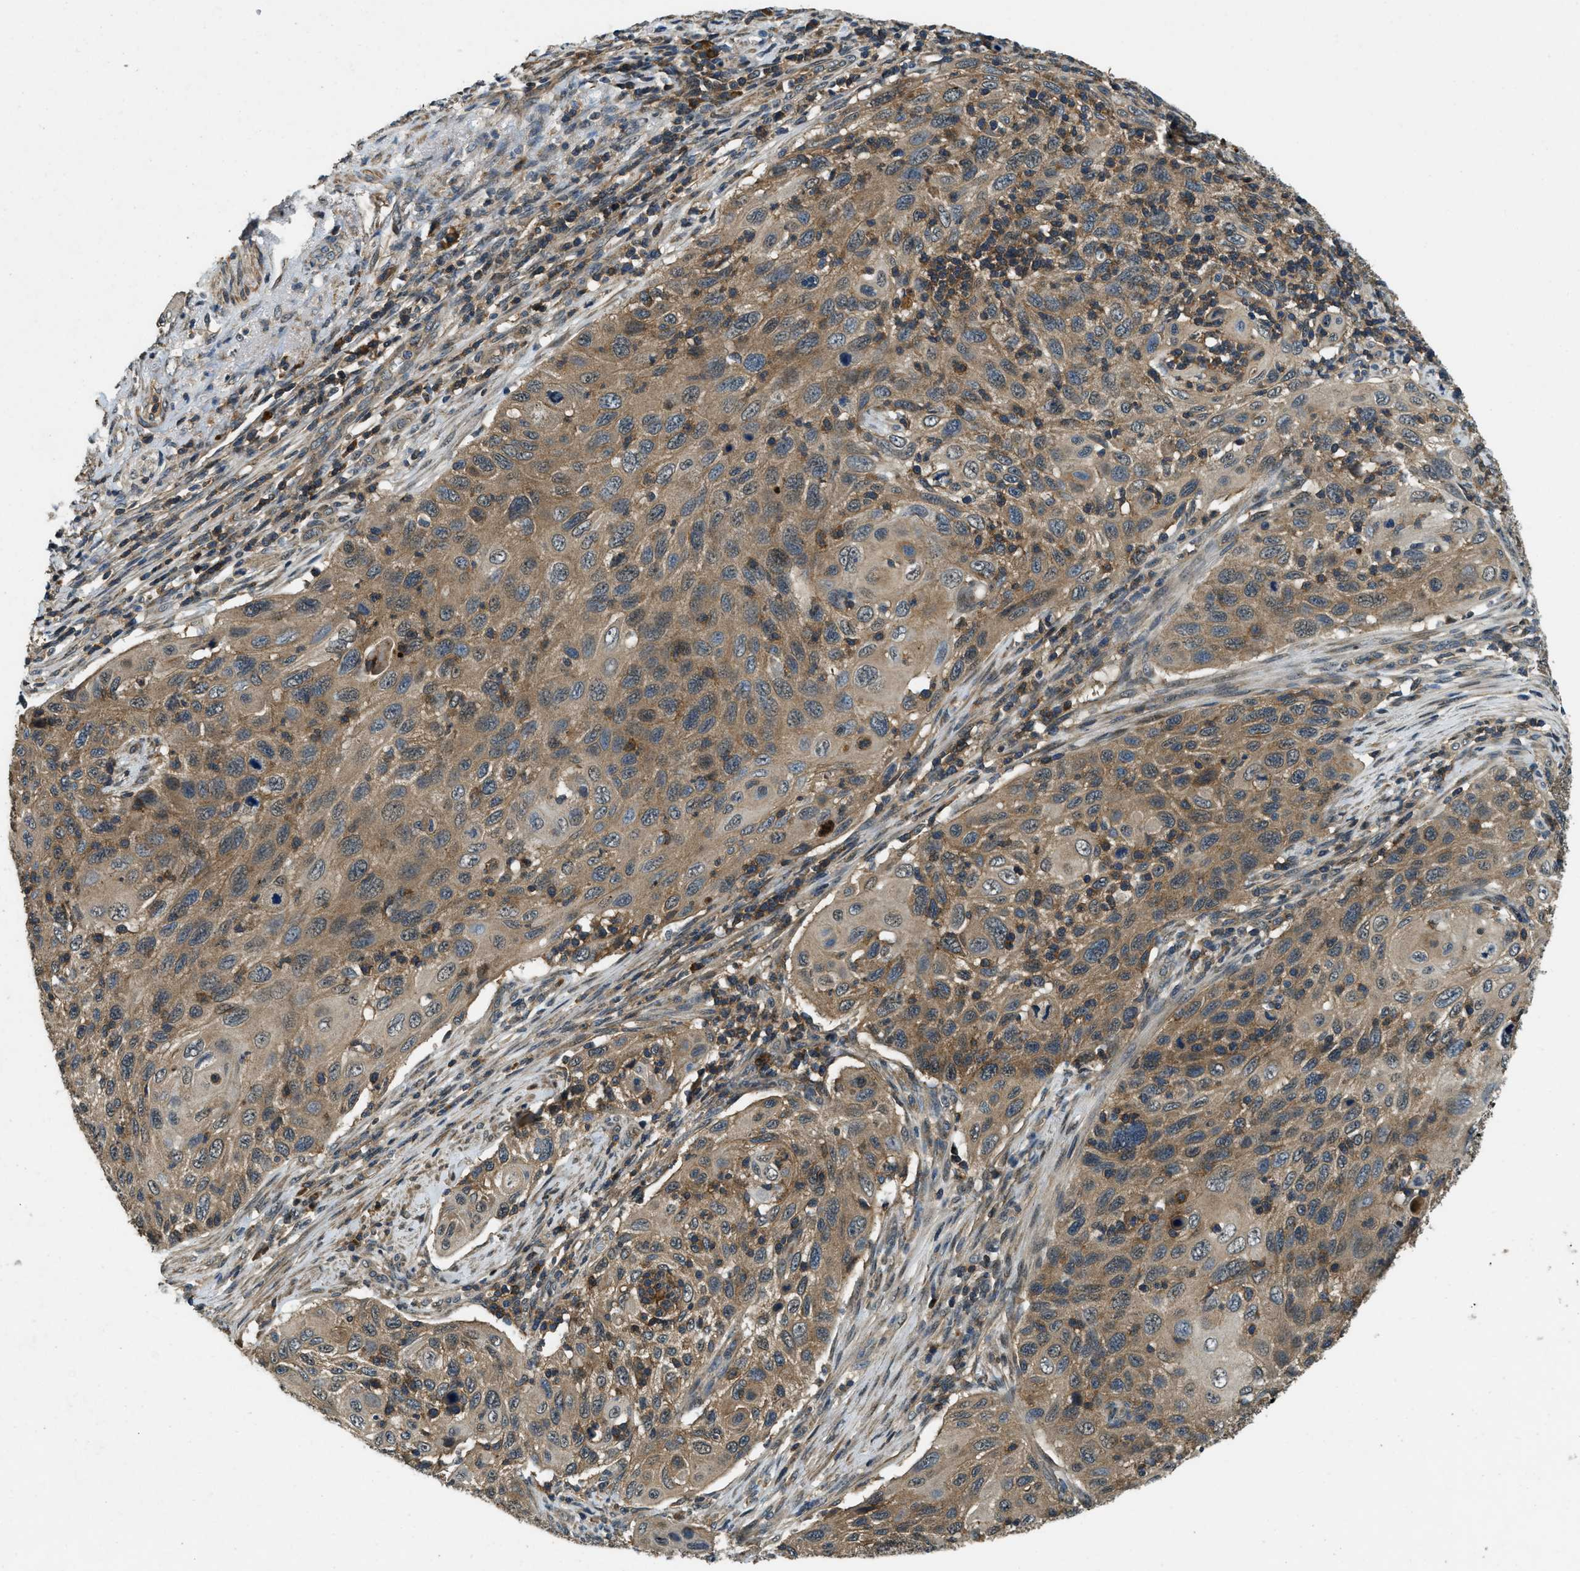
{"staining": {"intensity": "moderate", "quantity": ">75%", "location": "cytoplasmic/membranous"}, "tissue": "cervical cancer", "cell_type": "Tumor cells", "image_type": "cancer", "snomed": [{"axis": "morphology", "description": "Squamous cell carcinoma, NOS"}, {"axis": "topography", "description": "Cervix"}], "caption": "Tumor cells reveal moderate cytoplasmic/membranous staining in approximately >75% of cells in squamous cell carcinoma (cervical). Nuclei are stained in blue.", "gene": "ATP8B1", "patient": {"sex": "female", "age": 70}}